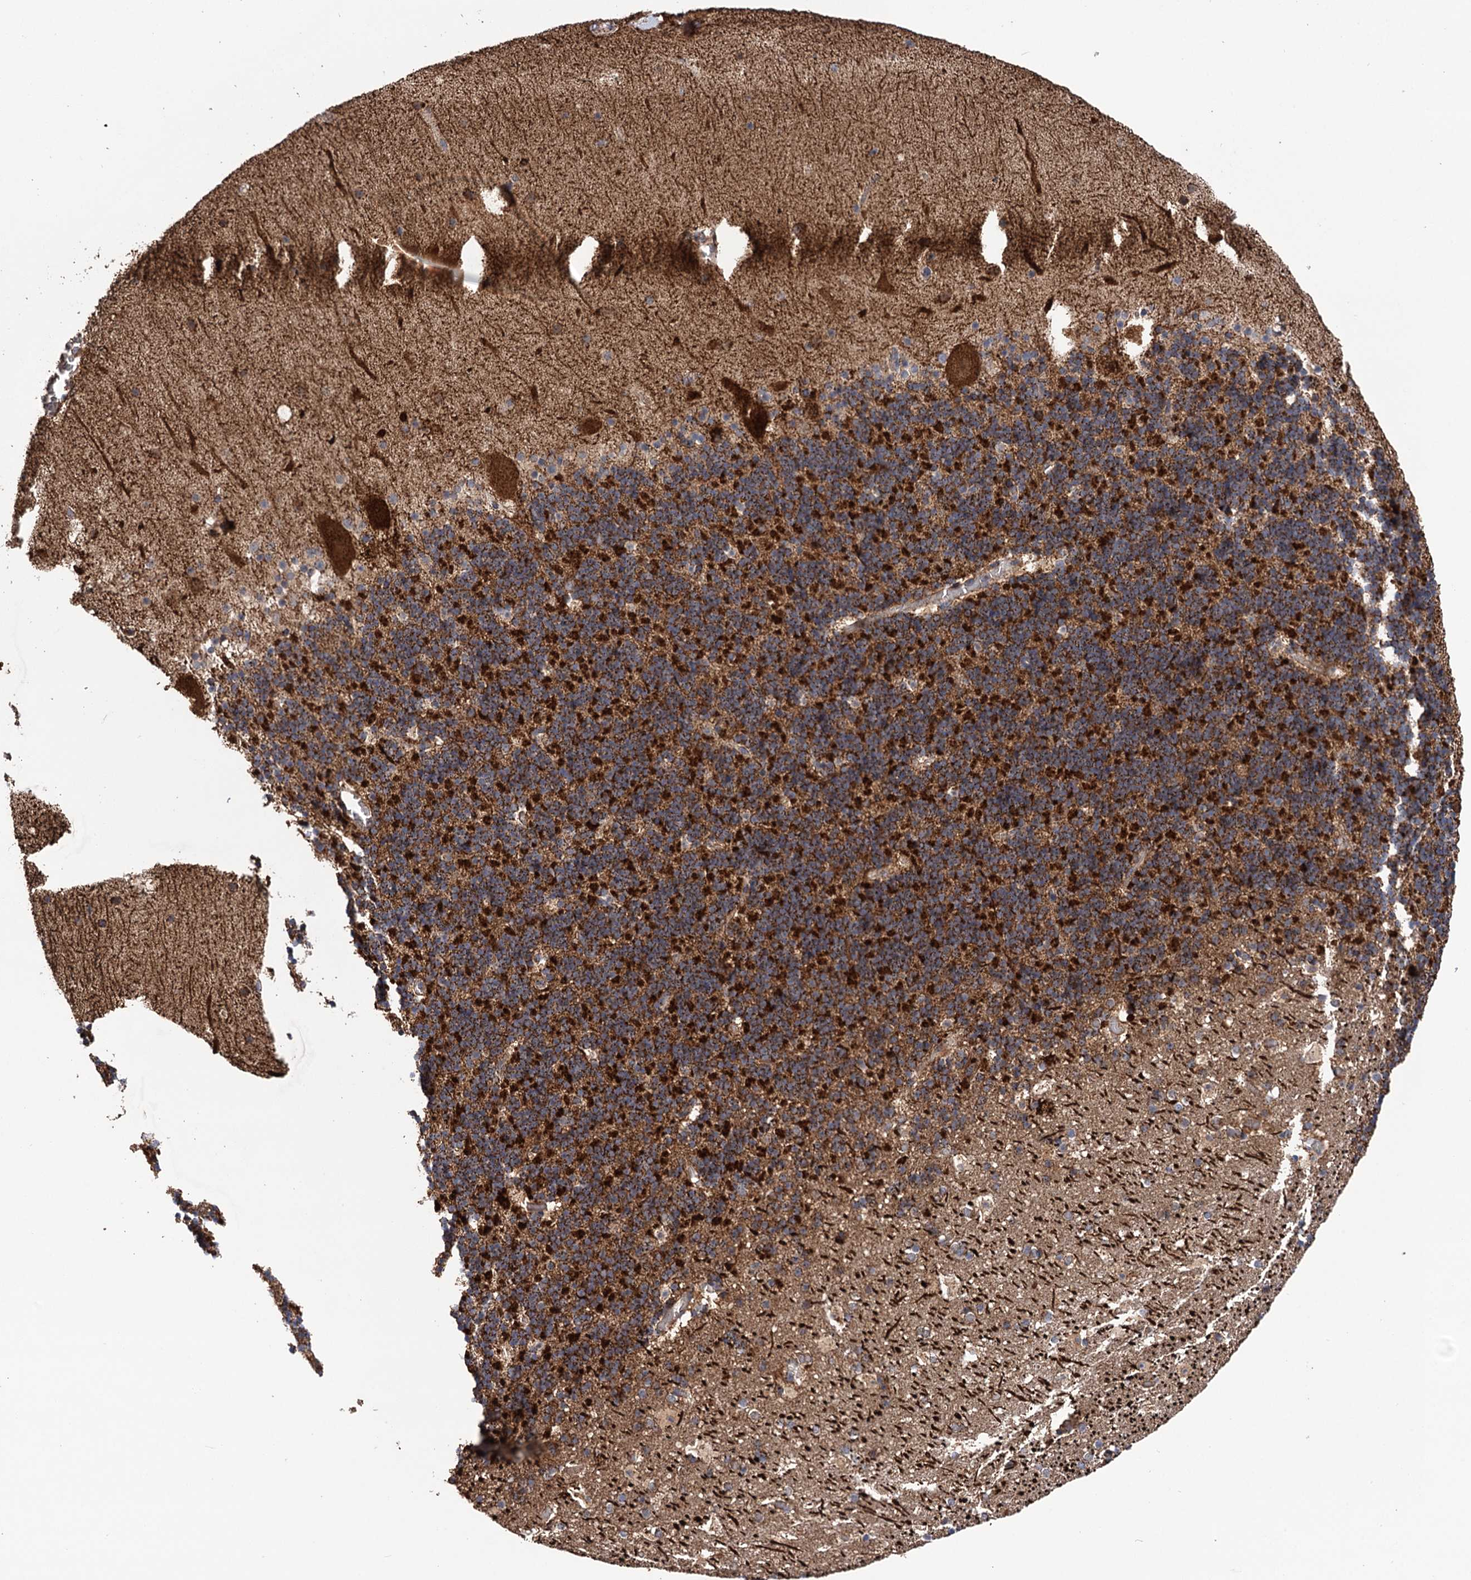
{"staining": {"intensity": "strong", "quantity": ">75%", "location": "cytoplasmic/membranous"}, "tissue": "cerebellum", "cell_type": "Cells in granular layer", "image_type": "normal", "snomed": [{"axis": "morphology", "description": "Normal tissue, NOS"}, {"axis": "topography", "description": "Cerebellum"}], "caption": "Brown immunohistochemical staining in unremarkable cerebellum exhibits strong cytoplasmic/membranous staining in approximately >75% of cells in granular layer. (DAB (3,3'-diaminobenzidine) IHC with brightfield microscopy, high magnification).", "gene": "SUCLA2", "patient": {"sex": "male", "age": 57}}